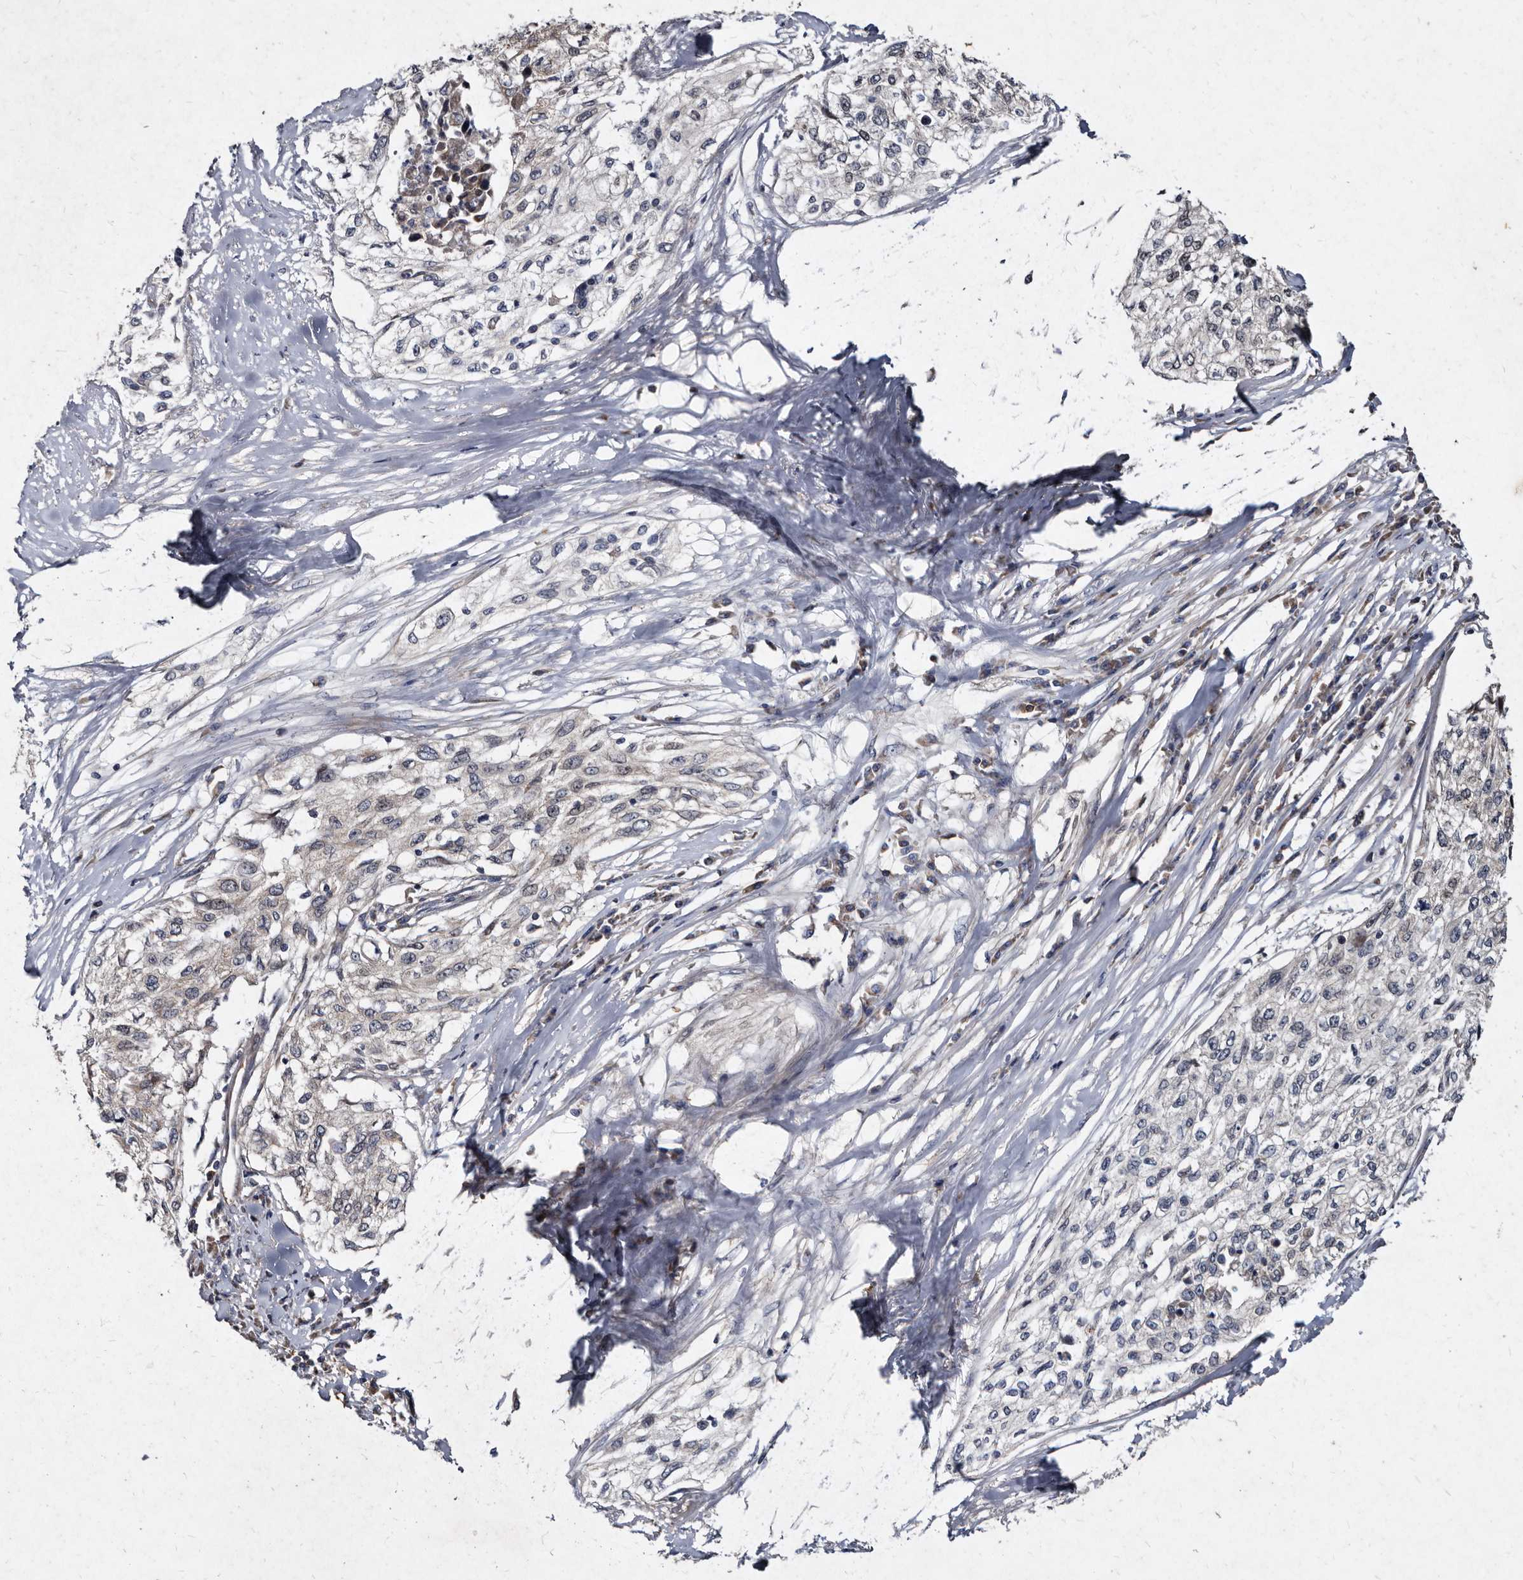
{"staining": {"intensity": "negative", "quantity": "none", "location": "none"}, "tissue": "cervical cancer", "cell_type": "Tumor cells", "image_type": "cancer", "snomed": [{"axis": "morphology", "description": "Squamous cell carcinoma, NOS"}, {"axis": "topography", "description": "Cervix"}], "caption": "Histopathology image shows no protein expression in tumor cells of squamous cell carcinoma (cervical) tissue.", "gene": "YPEL3", "patient": {"sex": "female", "age": 57}}